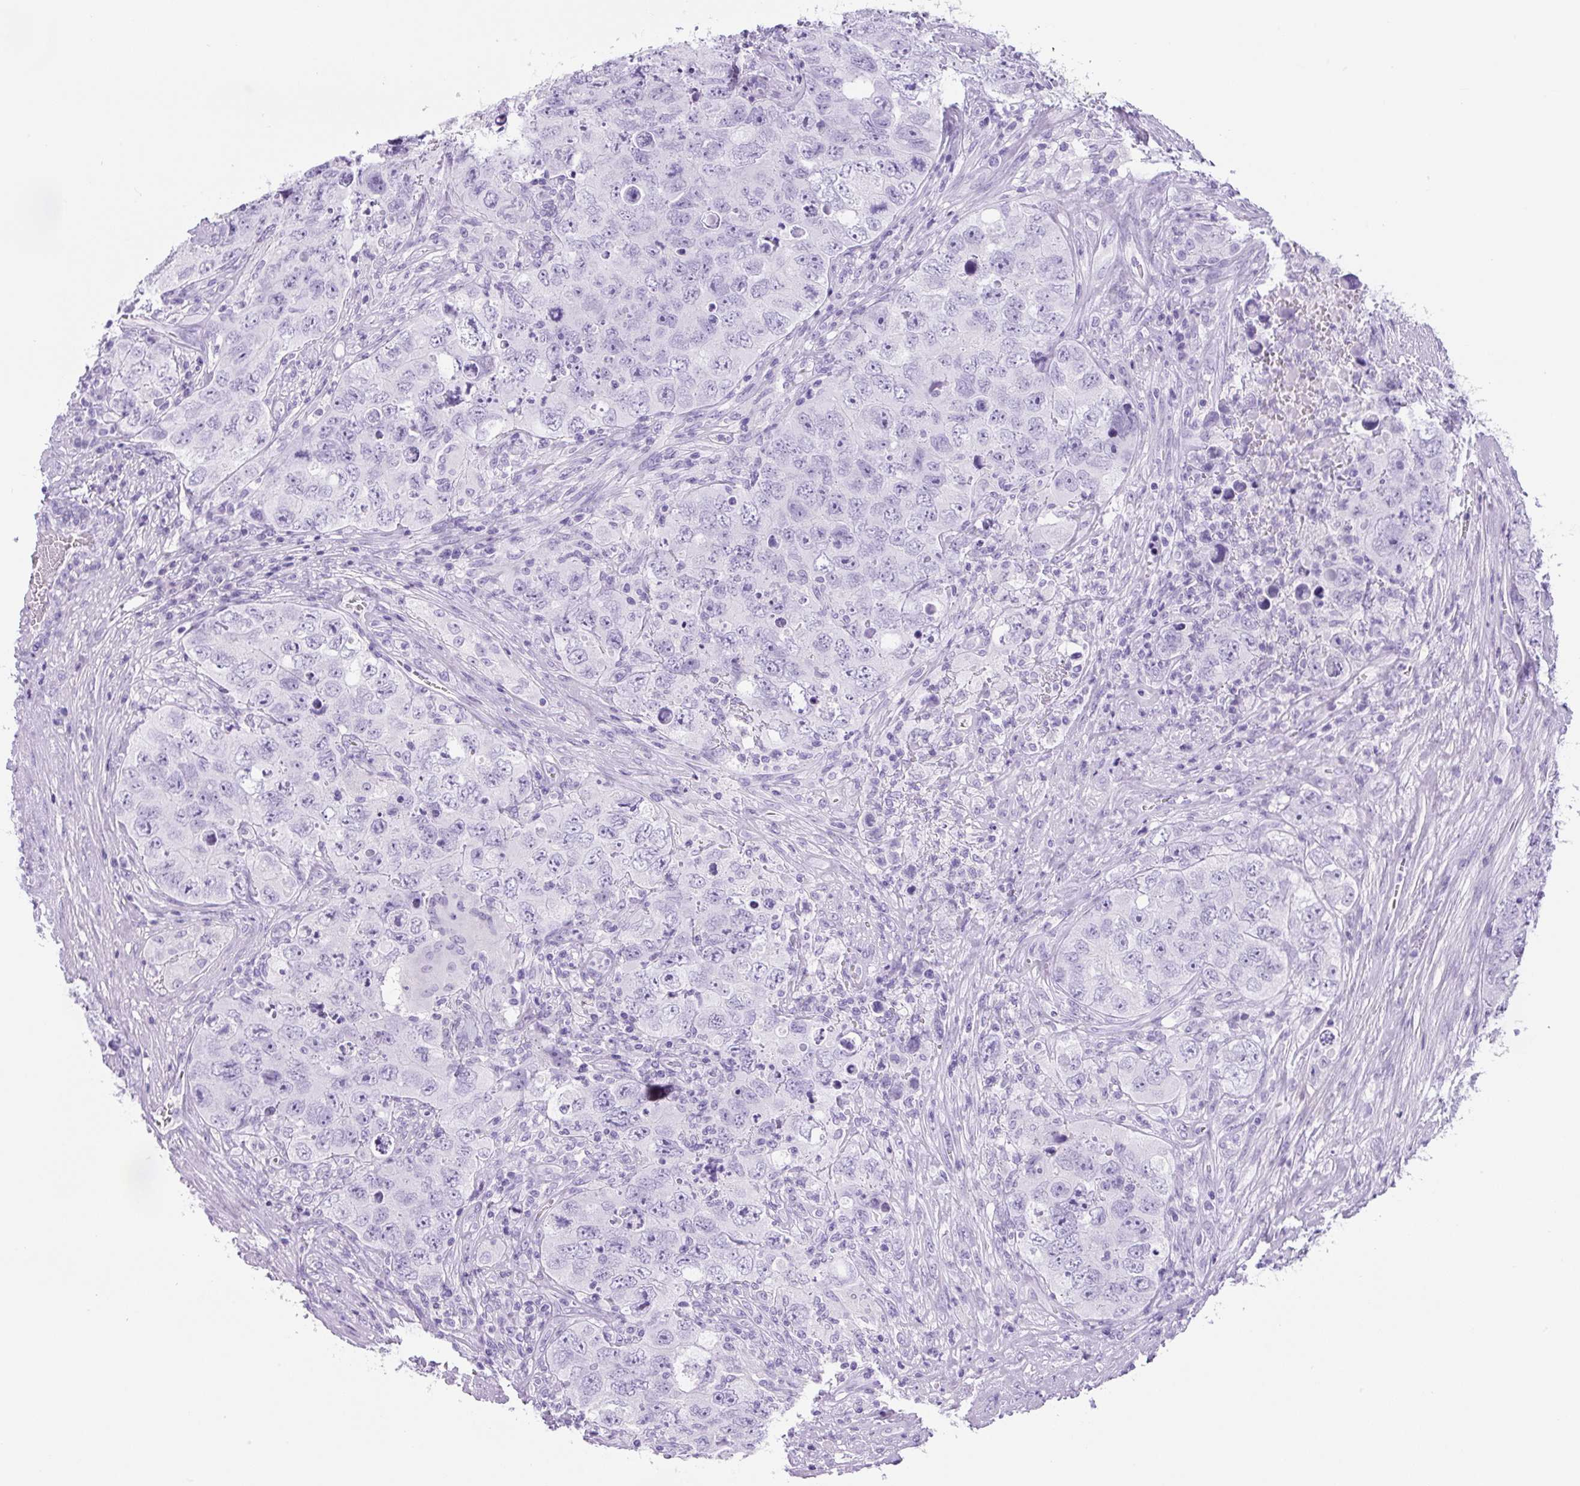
{"staining": {"intensity": "negative", "quantity": "none", "location": "none"}, "tissue": "testis cancer", "cell_type": "Tumor cells", "image_type": "cancer", "snomed": [{"axis": "morphology", "description": "Seminoma, NOS"}, {"axis": "morphology", "description": "Carcinoma, Embryonal, NOS"}, {"axis": "topography", "description": "Testis"}], "caption": "High power microscopy histopathology image of an IHC image of testis cancer, revealing no significant expression in tumor cells. (Stains: DAB IHC with hematoxylin counter stain, Microscopy: brightfield microscopy at high magnification).", "gene": "UBL3", "patient": {"sex": "male", "age": 43}}